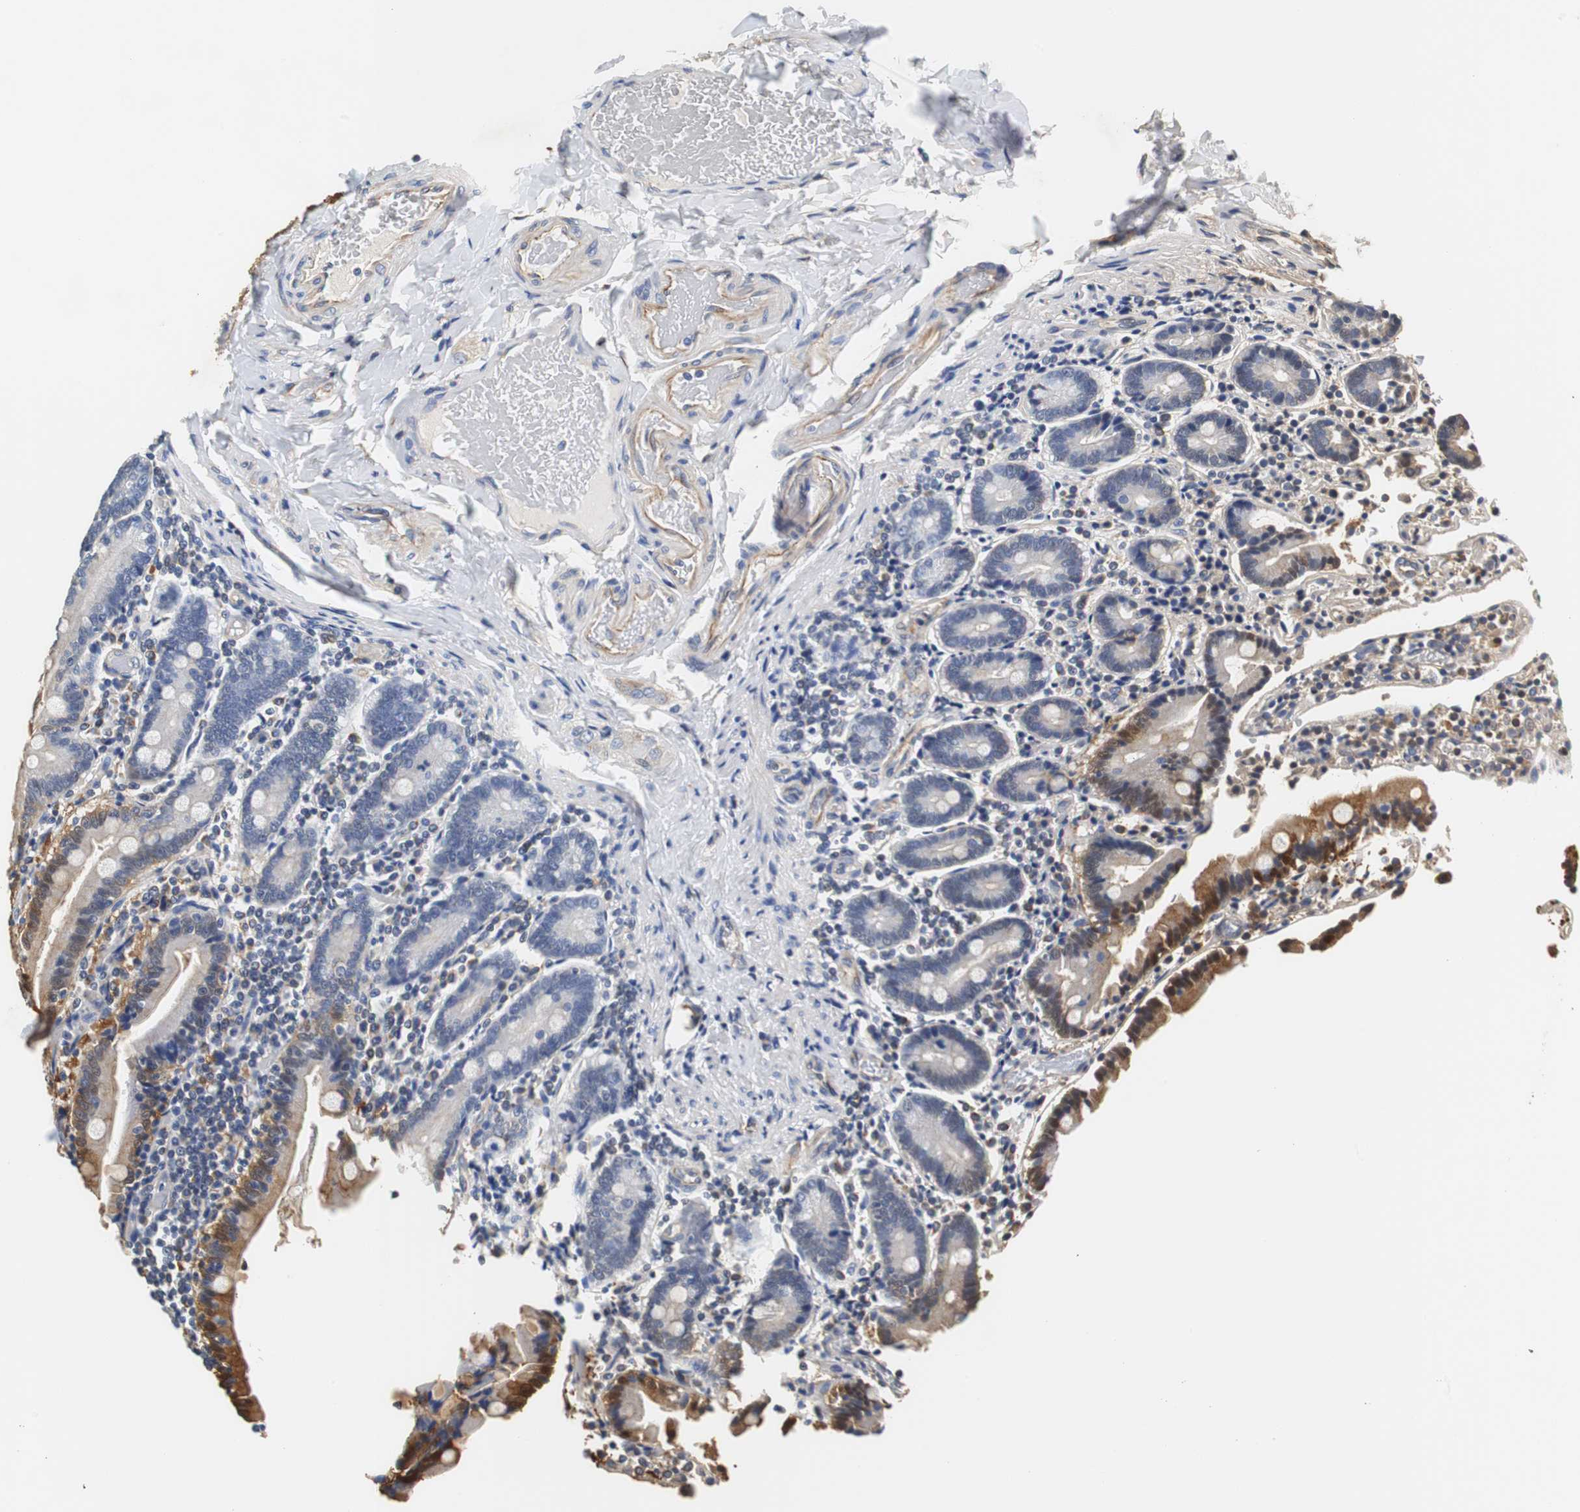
{"staining": {"intensity": "moderate", "quantity": "<25%", "location": "cytoplasmic/membranous,nuclear"}, "tissue": "duodenum", "cell_type": "Glandular cells", "image_type": "normal", "snomed": [{"axis": "morphology", "description": "Normal tissue, NOS"}, {"axis": "topography", "description": "Duodenum"}], "caption": "Immunohistochemistry image of unremarkable duodenum: human duodenum stained using IHC displays low levels of moderate protein expression localized specifically in the cytoplasmic/membranous,nuclear of glandular cells, appearing as a cytoplasmic/membranous,nuclear brown color.", "gene": "PCK1", "patient": {"sex": "female", "age": 53}}